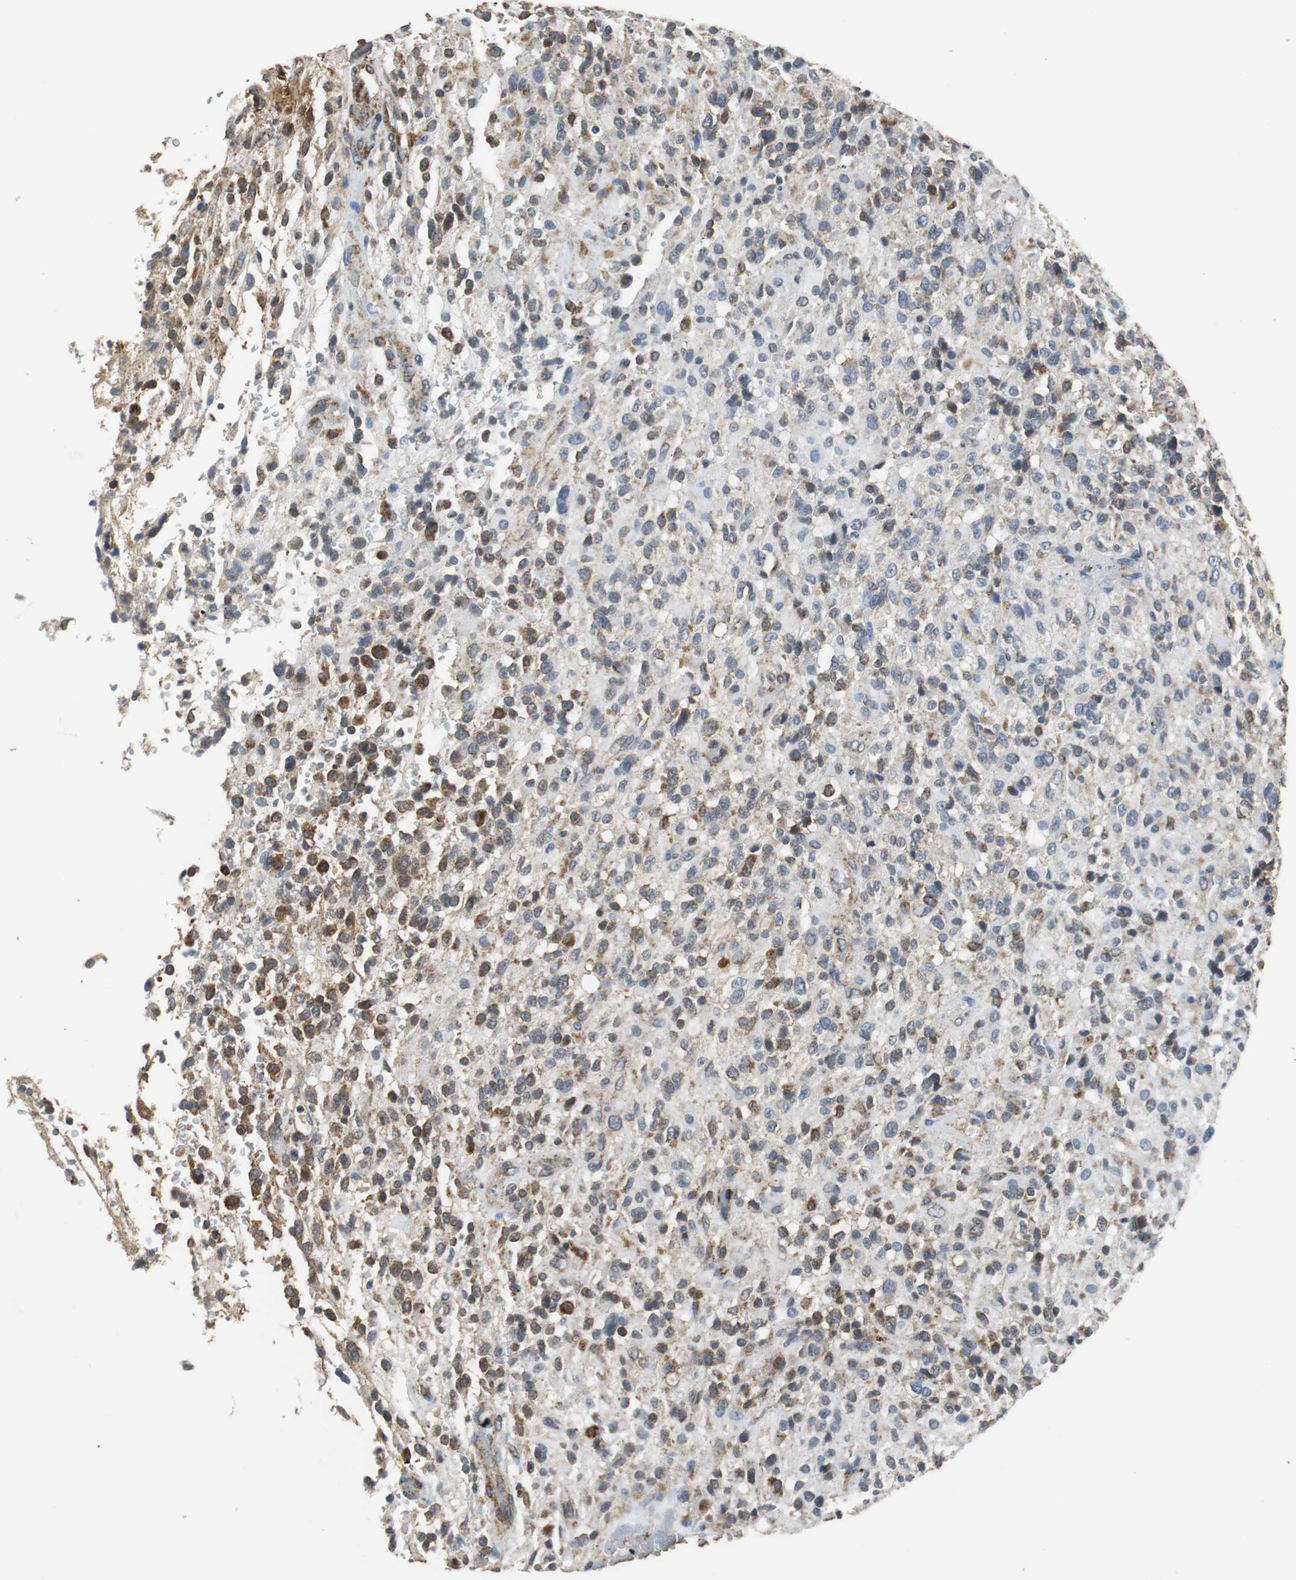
{"staining": {"intensity": "weak", "quantity": "25%-75%", "location": "cytoplasmic/membranous"}, "tissue": "glioma", "cell_type": "Tumor cells", "image_type": "cancer", "snomed": [{"axis": "morphology", "description": "Glioma, malignant, High grade"}, {"axis": "topography", "description": "Brain"}], "caption": "A brown stain highlights weak cytoplasmic/membranous staining of a protein in human malignant high-grade glioma tumor cells. (DAB IHC with brightfield microscopy, high magnification).", "gene": "NNT", "patient": {"sex": "male", "age": 71}}